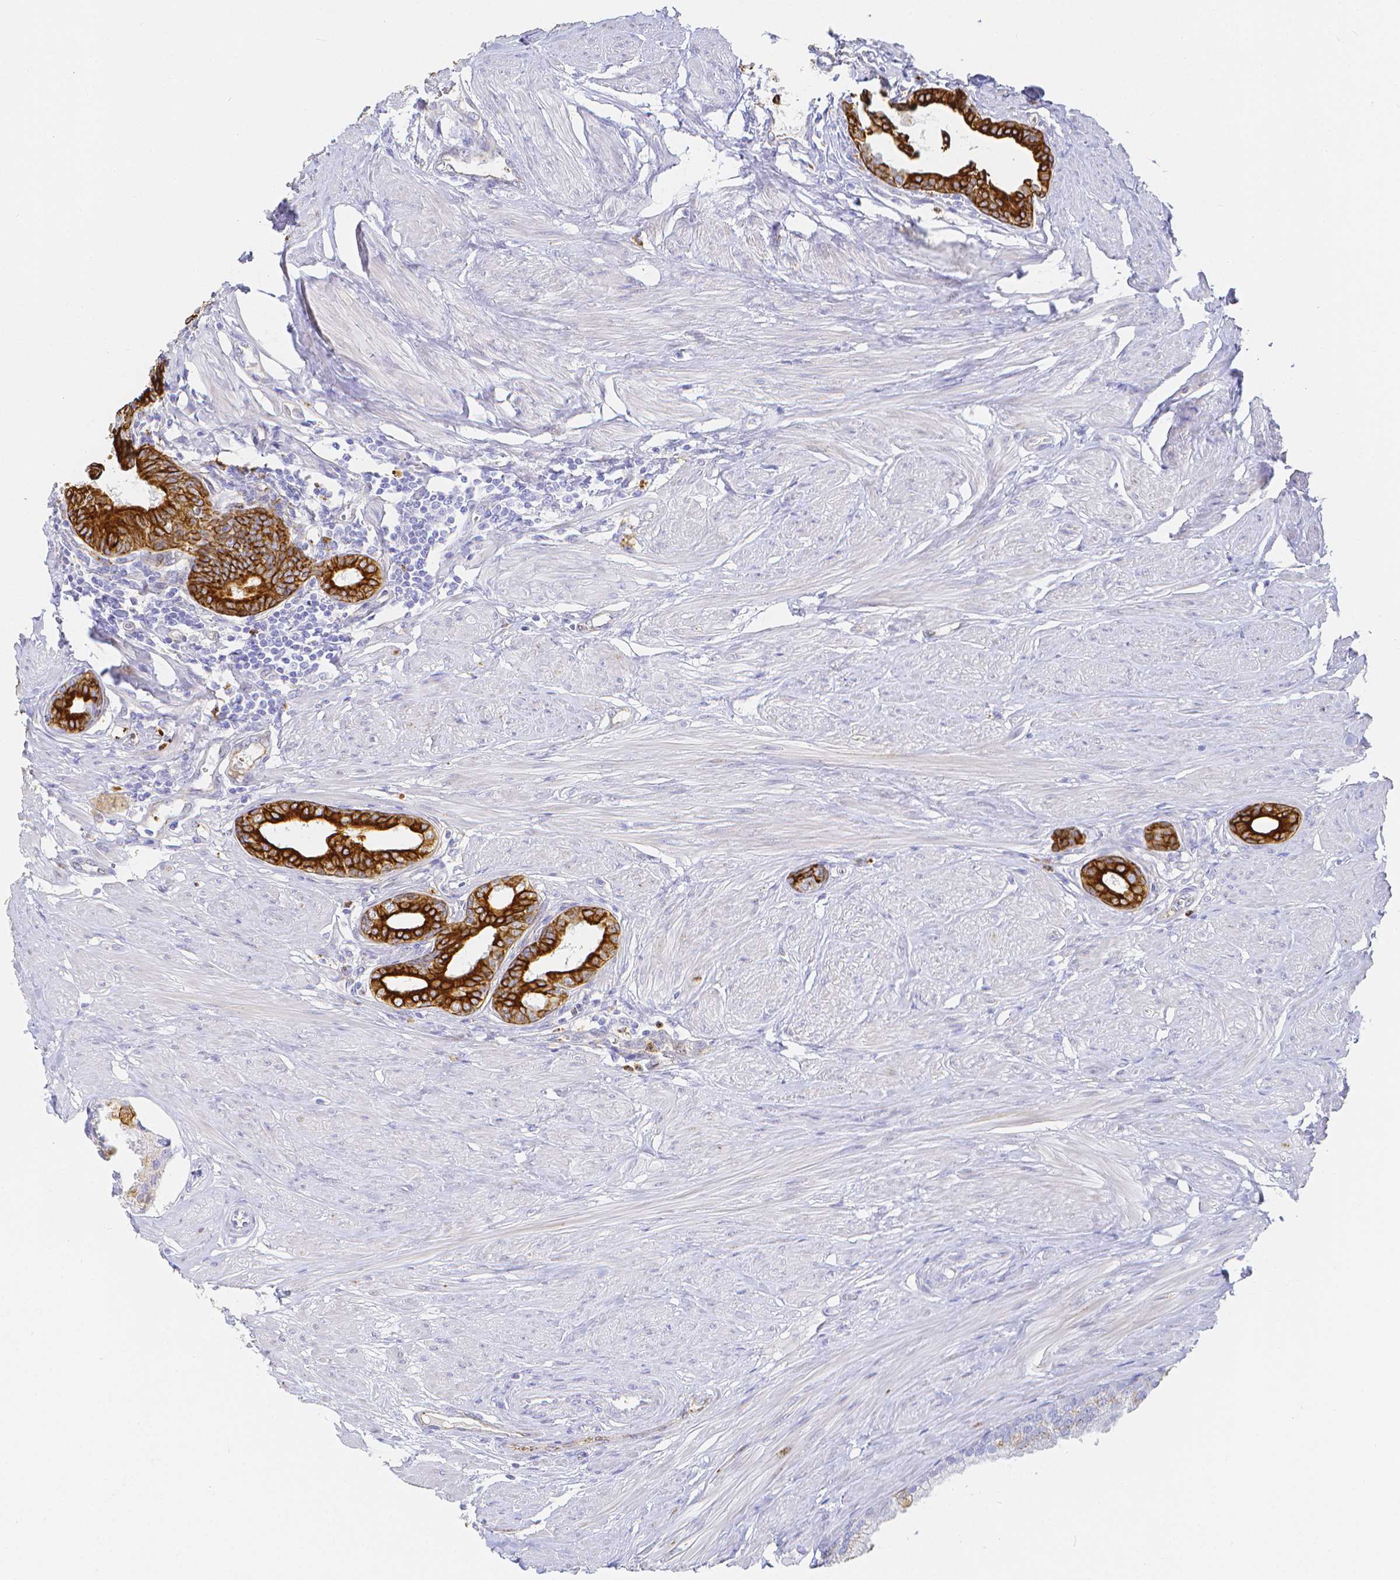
{"staining": {"intensity": "strong", "quantity": ">75%", "location": "cytoplasmic/membranous"}, "tissue": "prostate", "cell_type": "Glandular cells", "image_type": "normal", "snomed": [{"axis": "morphology", "description": "Normal tissue, NOS"}, {"axis": "topography", "description": "Prostate"}, {"axis": "topography", "description": "Peripheral nerve tissue"}], "caption": "Prostate stained with DAB immunohistochemistry demonstrates high levels of strong cytoplasmic/membranous positivity in approximately >75% of glandular cells. (brown staining indicates protein expression, while blue staining denotes nuclei).", "gene": "SMURF1", "patient": {"sex": "male", "age": 55}}